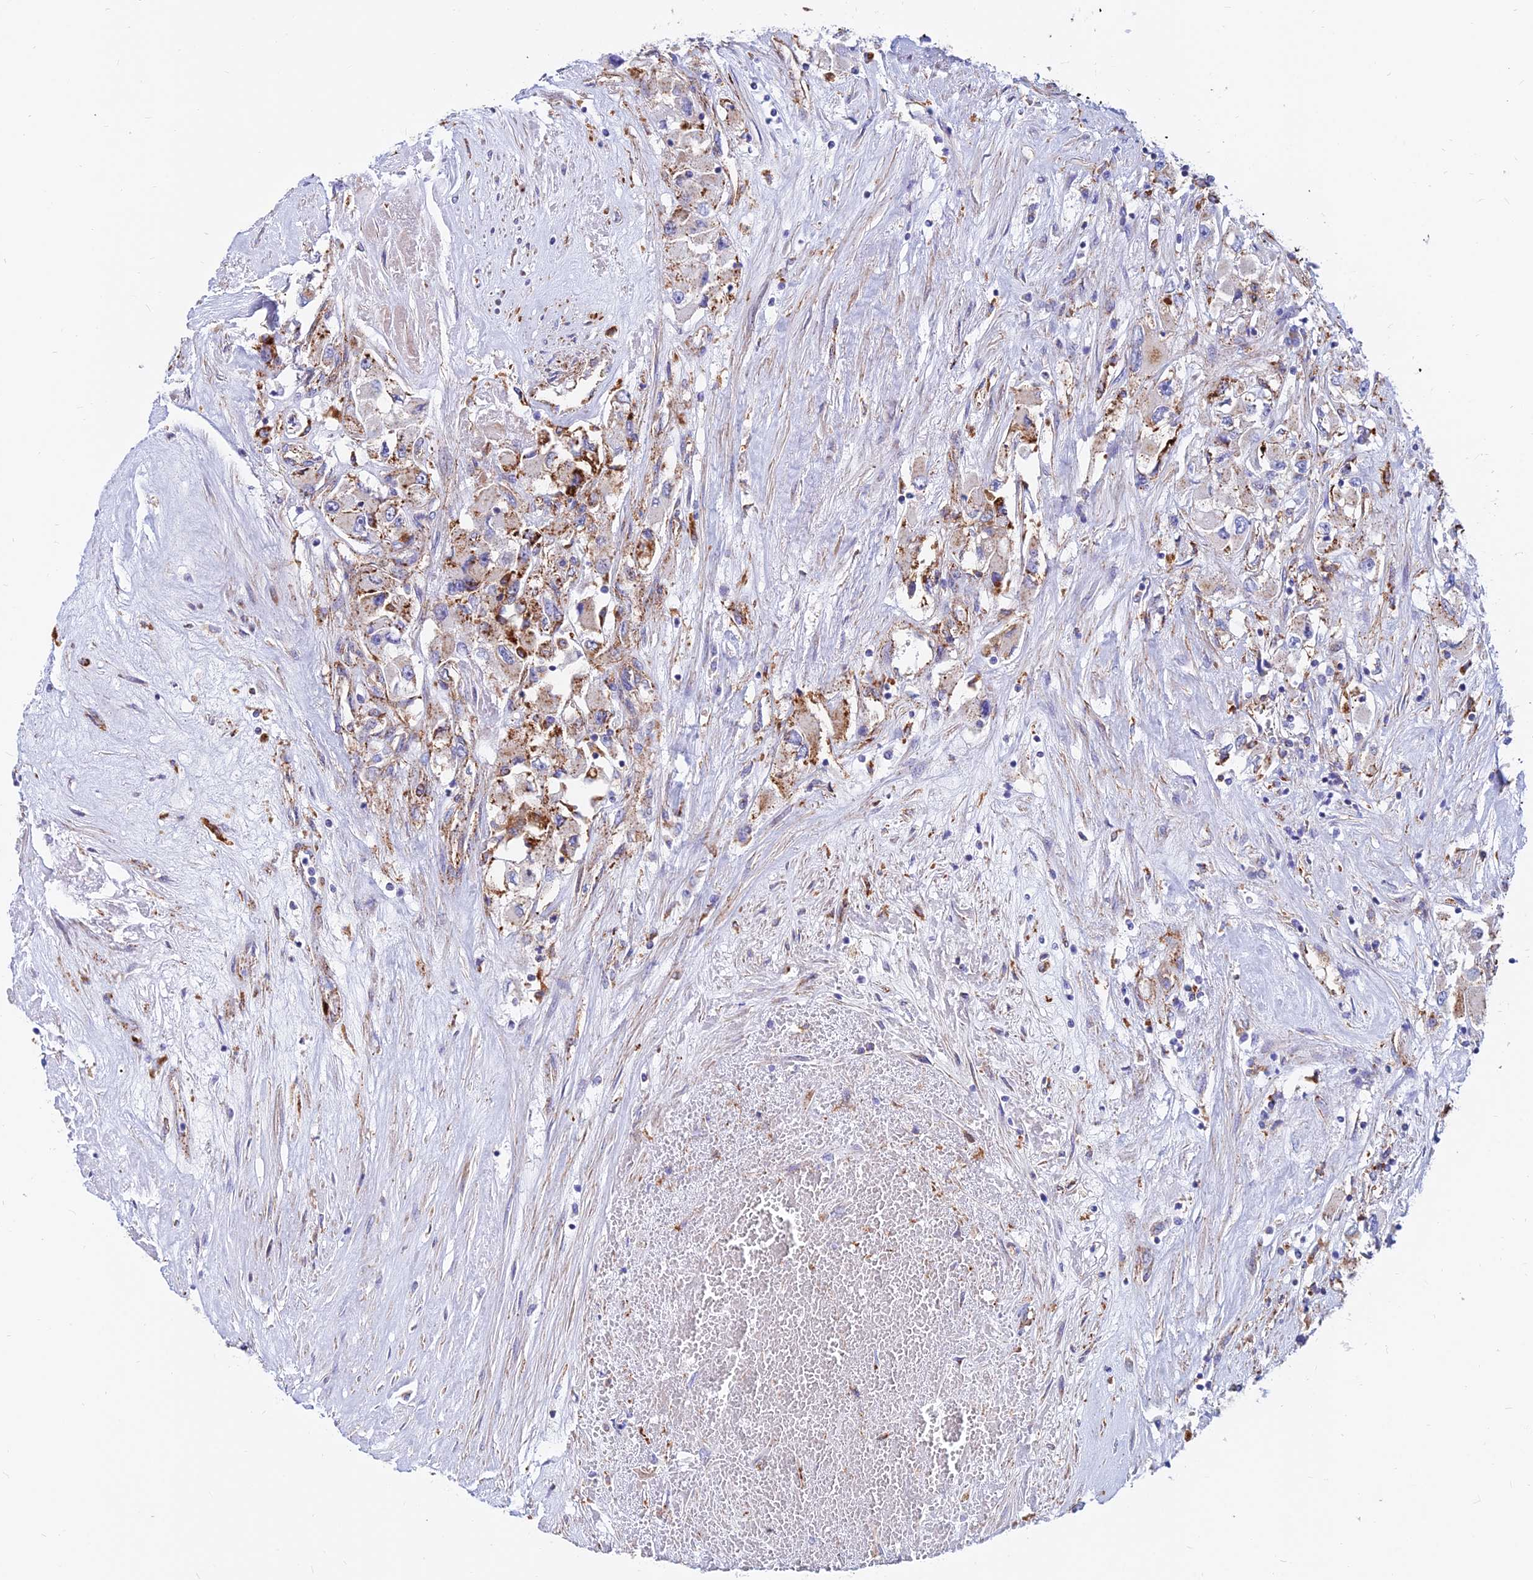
{"staining": {"intensity": "moderate", "quantity": "25%-75%", "location": "cytoplasmic/membranous"}, "tissue": "renal cancer", "cell_type": "Tumor cells", "image_type": "cancer", "snomed": [{"axis": "morphology", "description": "Adenocarcinoma, NOS"}, {"axis": "topography", "description": "Kidney"}], "caption": "Protein positivity by immunohistochemistry (IHC) reveals moderate cytoplasmic/membranous expression in about 25%-75% of tumor cells in renal cancer. Nuclei are stained in blue.", "gene": "SPNS1", "patient": {"sex": "female", "age": 52}}